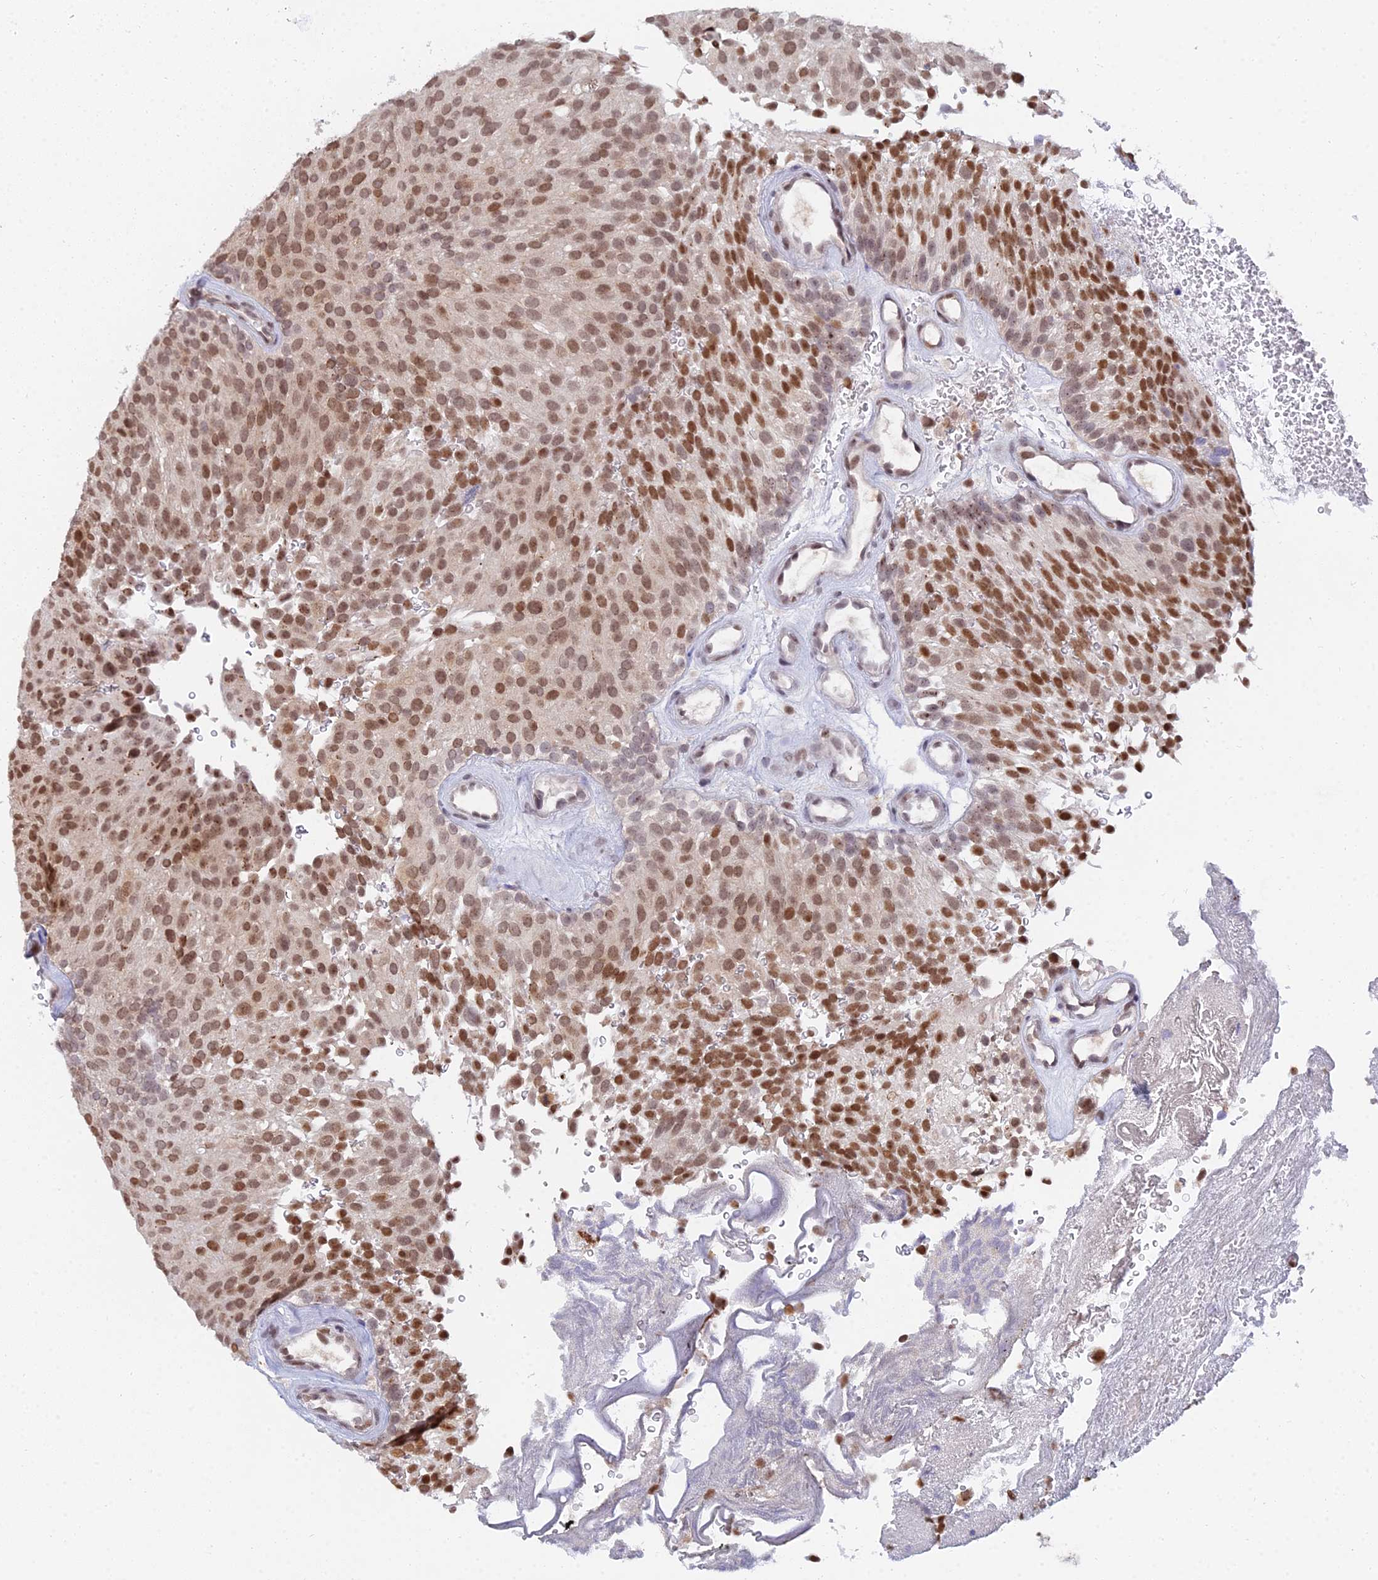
{"staining": {"intensity": "strong", "quantity": ">75%", "location": "nuclear"}, "tissue": "urothelial cancer", "cell_type": "Tumor cells", "image_type": "cancer", "snomed": [{"axis": "morphology", "description": "Urothelial carcinoma, Low grade"}, {"axis": "topography", "description": "Urinary bladder"}], "caption": "Approximately >75% of tumor cells in human urothelial cancer reveal strong nuclear protein positivity as visualized by brown immunohistochemical staining.", "gene": "THOC3", "patient": {"sex": "male", "age": 78}}